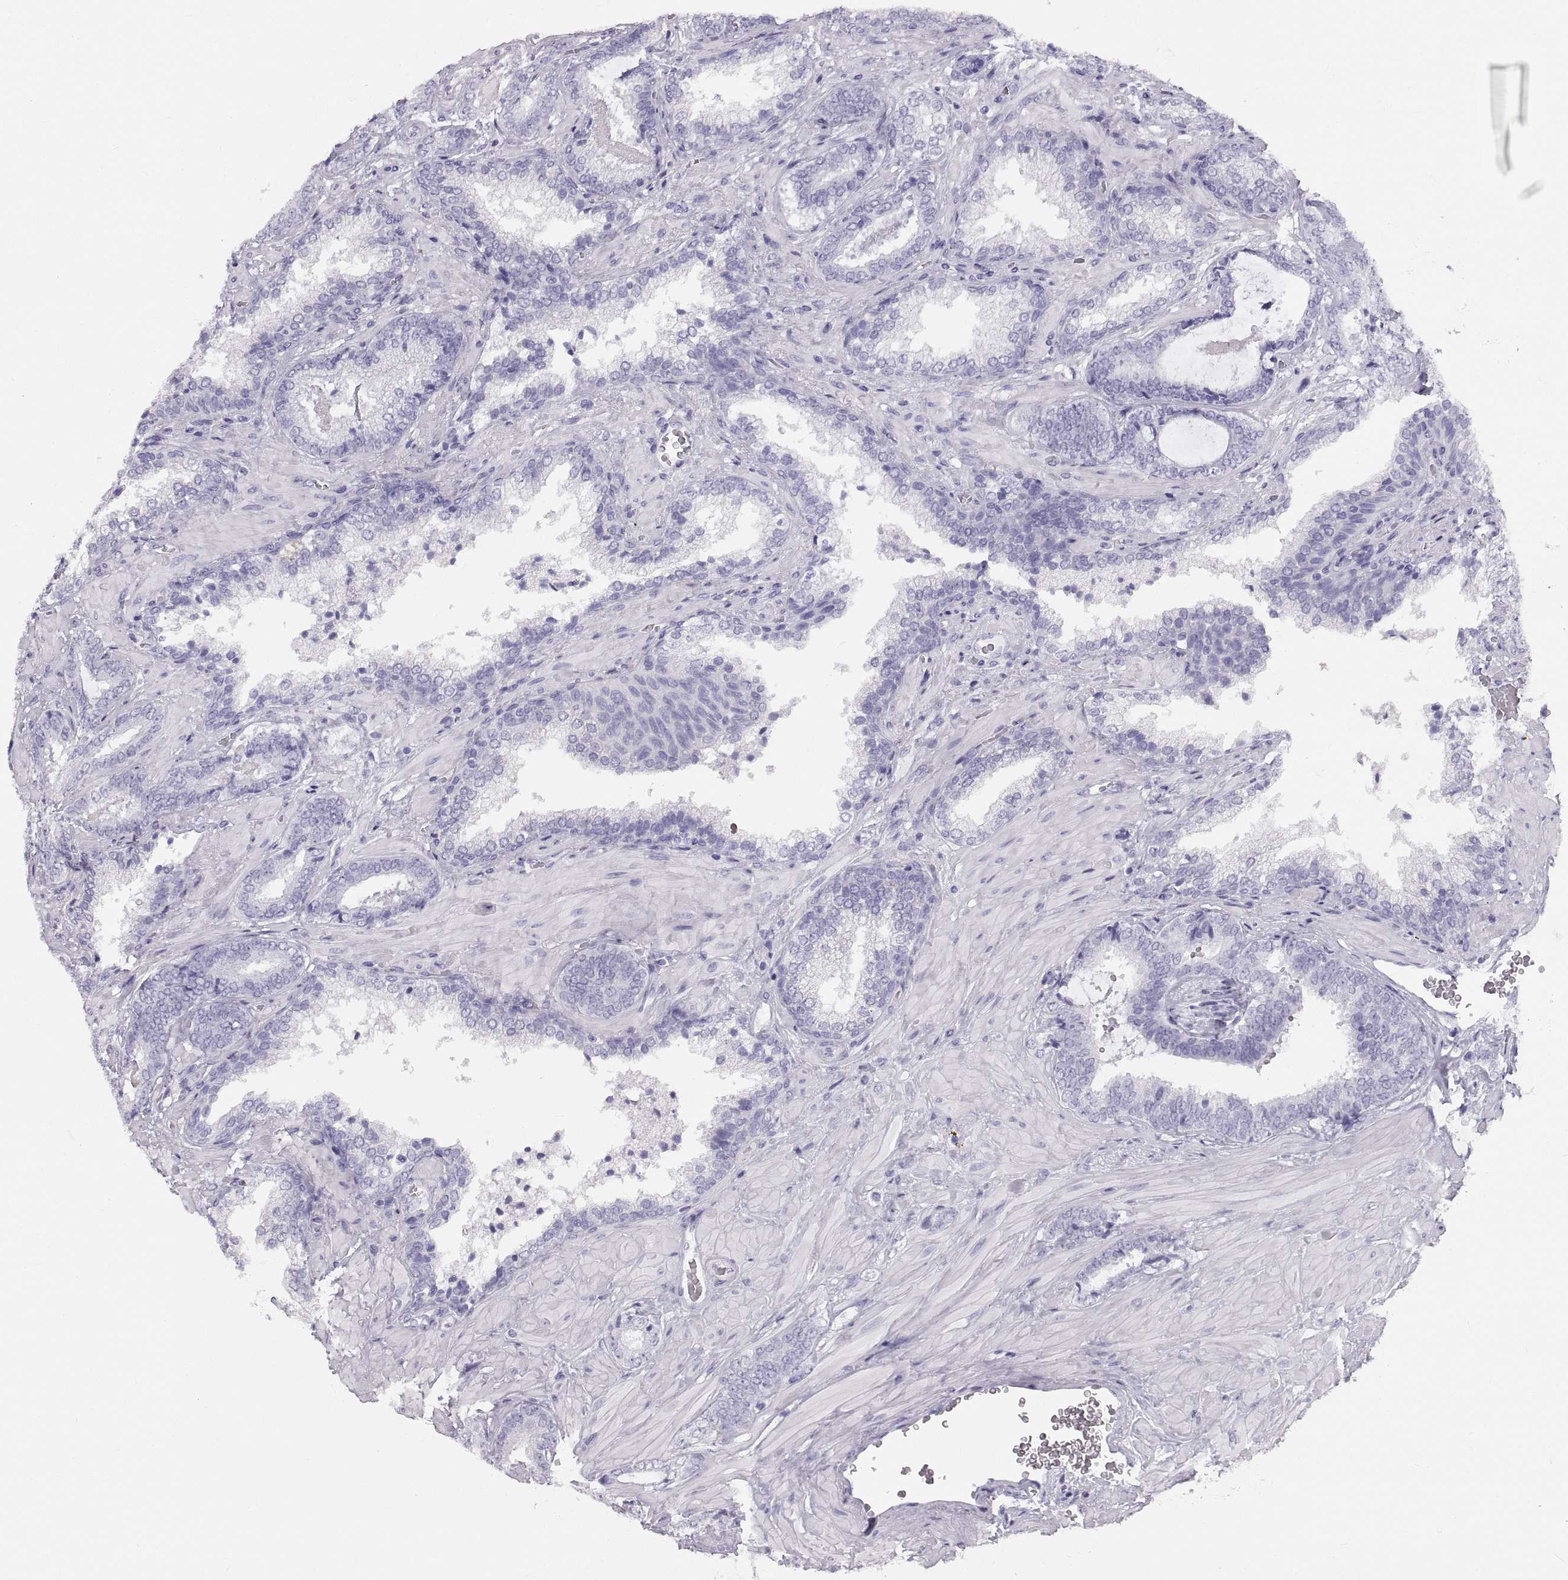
{"staining": {"intensity": "negative", "quantity": "none", "location": "none"}, "tissue": "prostate cancer", "cell_type": "Tumor cells", "image_type": "cancer", "snomed": [{"axis": "morphology", "description": "Adenocarcinoma, Low grade"}, {"axis": "topography", "description": "Prostate"}], "caption": "Low-grade adenocarcinoma (prostate) was stained to show a protein in brown. There is no significant staining in tumor cells. The staining is performed using DAB brown chromogen with nuclei counter-stained in using hematoxylin.", "gene": "RLBP1", "patient": {"sex": "male", "age": 61}}